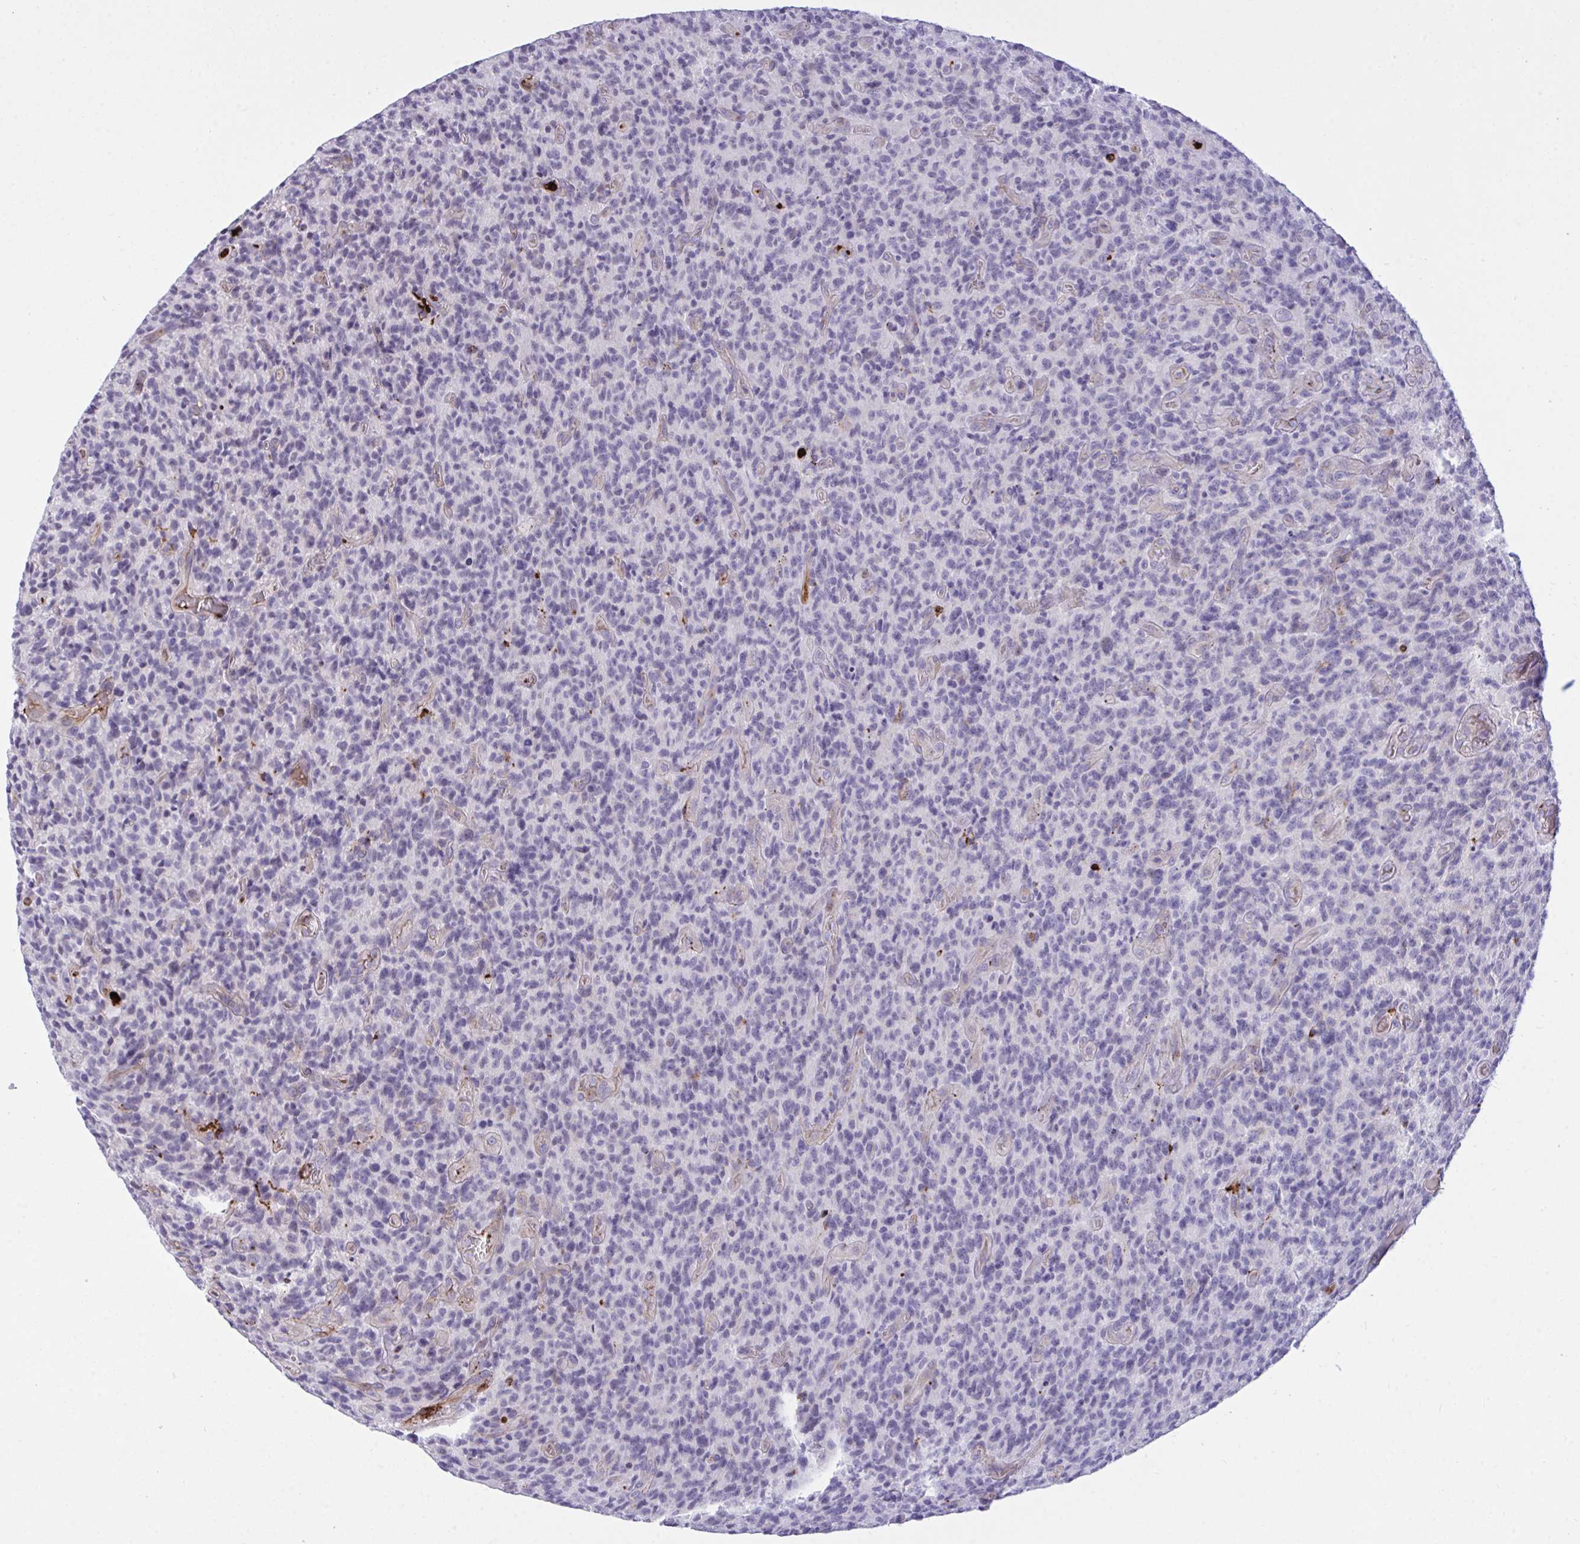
{"staining": {"intensity": "negative", "quantity": "none", "location": "none"}, "tissue": "glioma", "cell_type": "Tumor cells", "image_type": "cancer", "snomed": [{"axis": "morphology", "description": "Glioma, malignant, High grade"}, {"axis": "topography", "description": "Brain"}], "caption": "Tumor cells are negative for protein expression in human malignant high-grade glioma. The staining was performed using DAB (3,3'-diaminobenzidine) to visualize the protein expression in brown, while the nuclei were stained in blue with hematoxylin (Magnification: 20x).", "gene": "F2", "patient": {"sex": "male", "age": 76}}